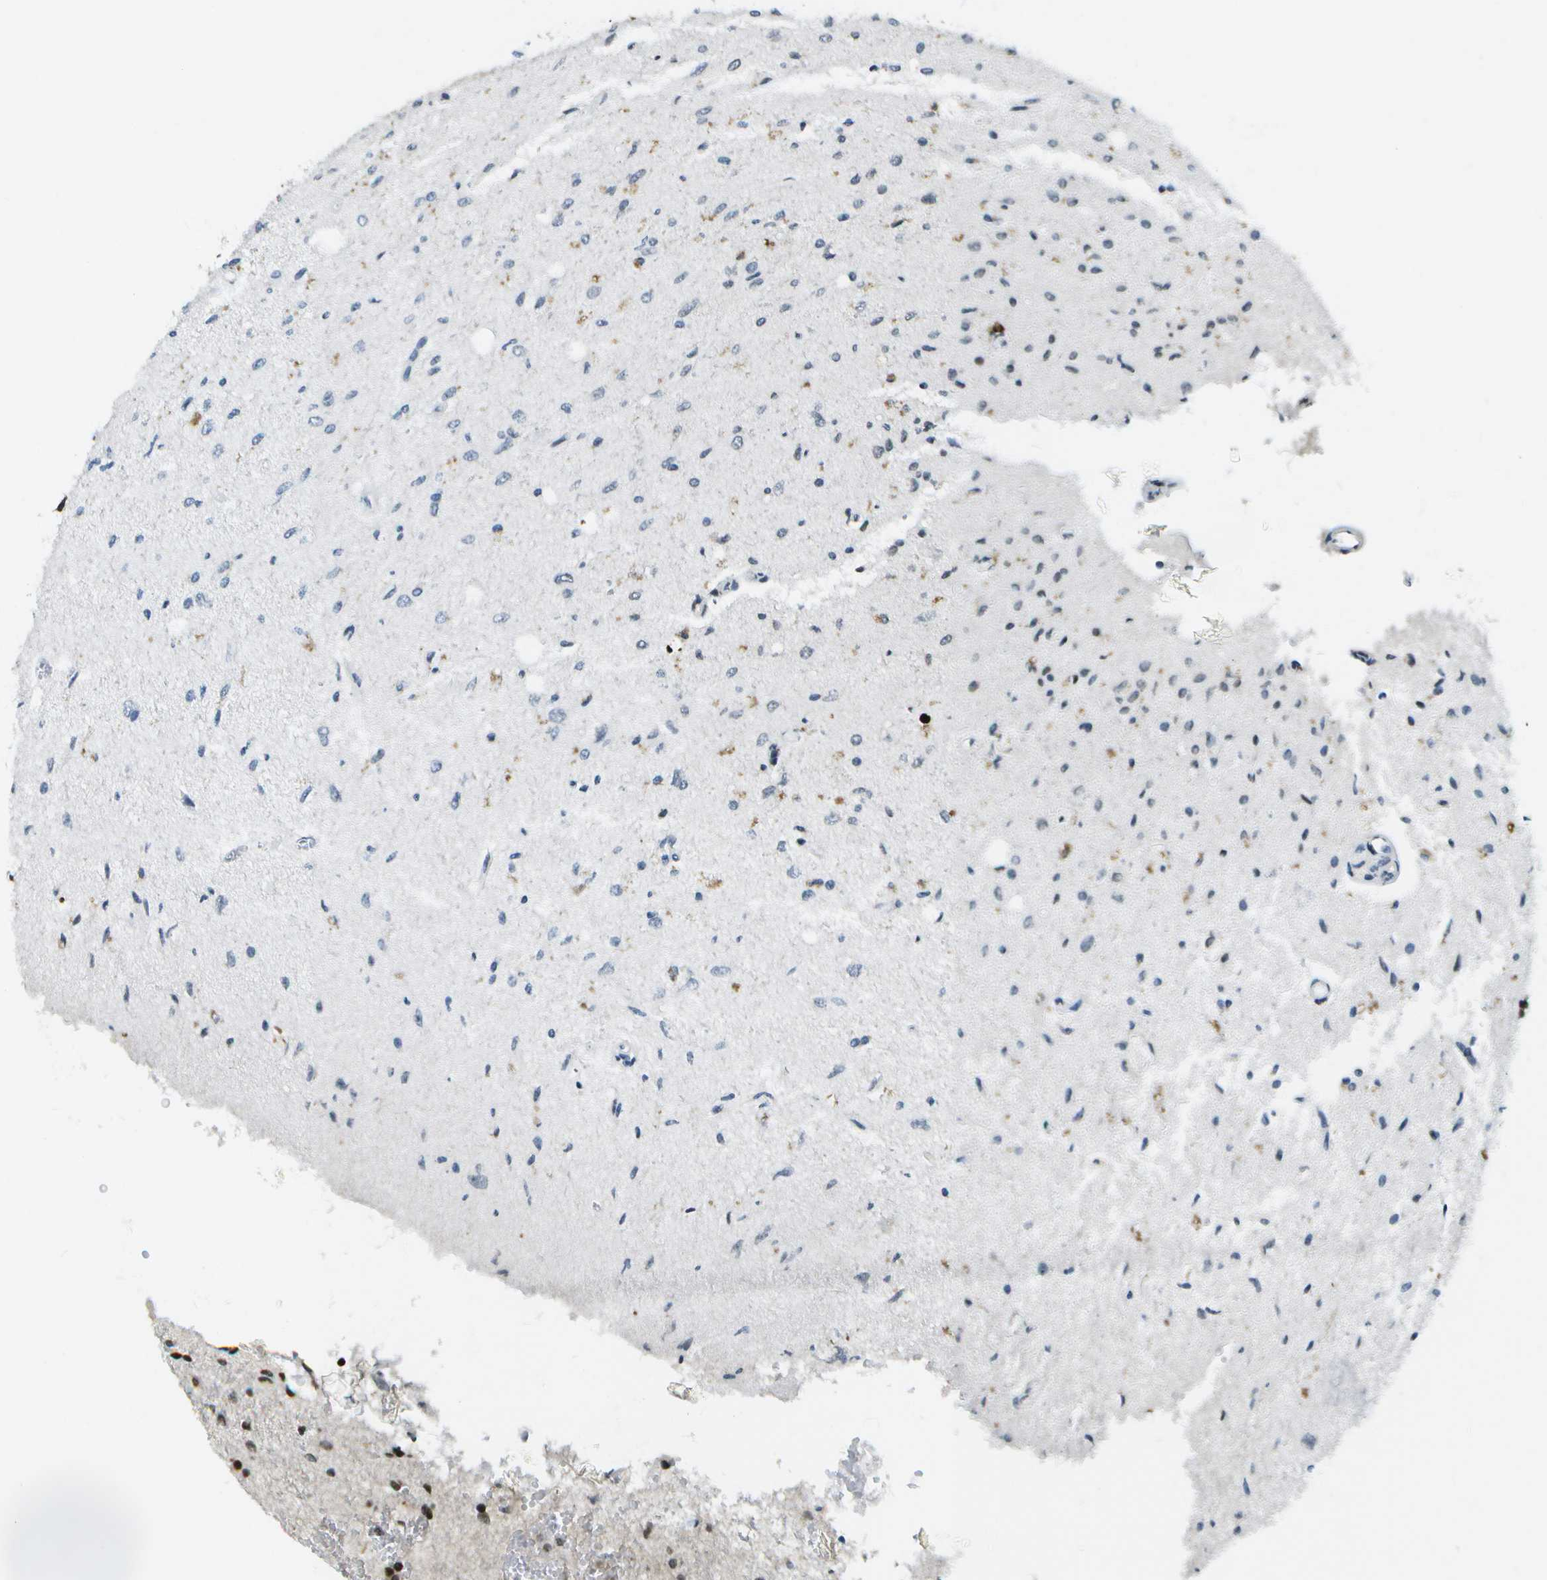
{"staining": {"intensity": "strong", "quantity": "25%-75%", "location": "nuclear"}, "tissue": "glioma", "cell_type": "Tumor cells", "image_type": "cancer", "snomed": [{"axis": "morphology", "description": "Glioma, malignant, Low grade"}, {"axis": "topography", "description": "Brain"}], "caption": "Immunohistochemical staining of malignant glioma (low-grade) reveals high levels of strong nuclear expression in approximately 25%-75% of tumor cells.", "gene": "IRF7", "patient": {"sex": "male", "age": 77}}